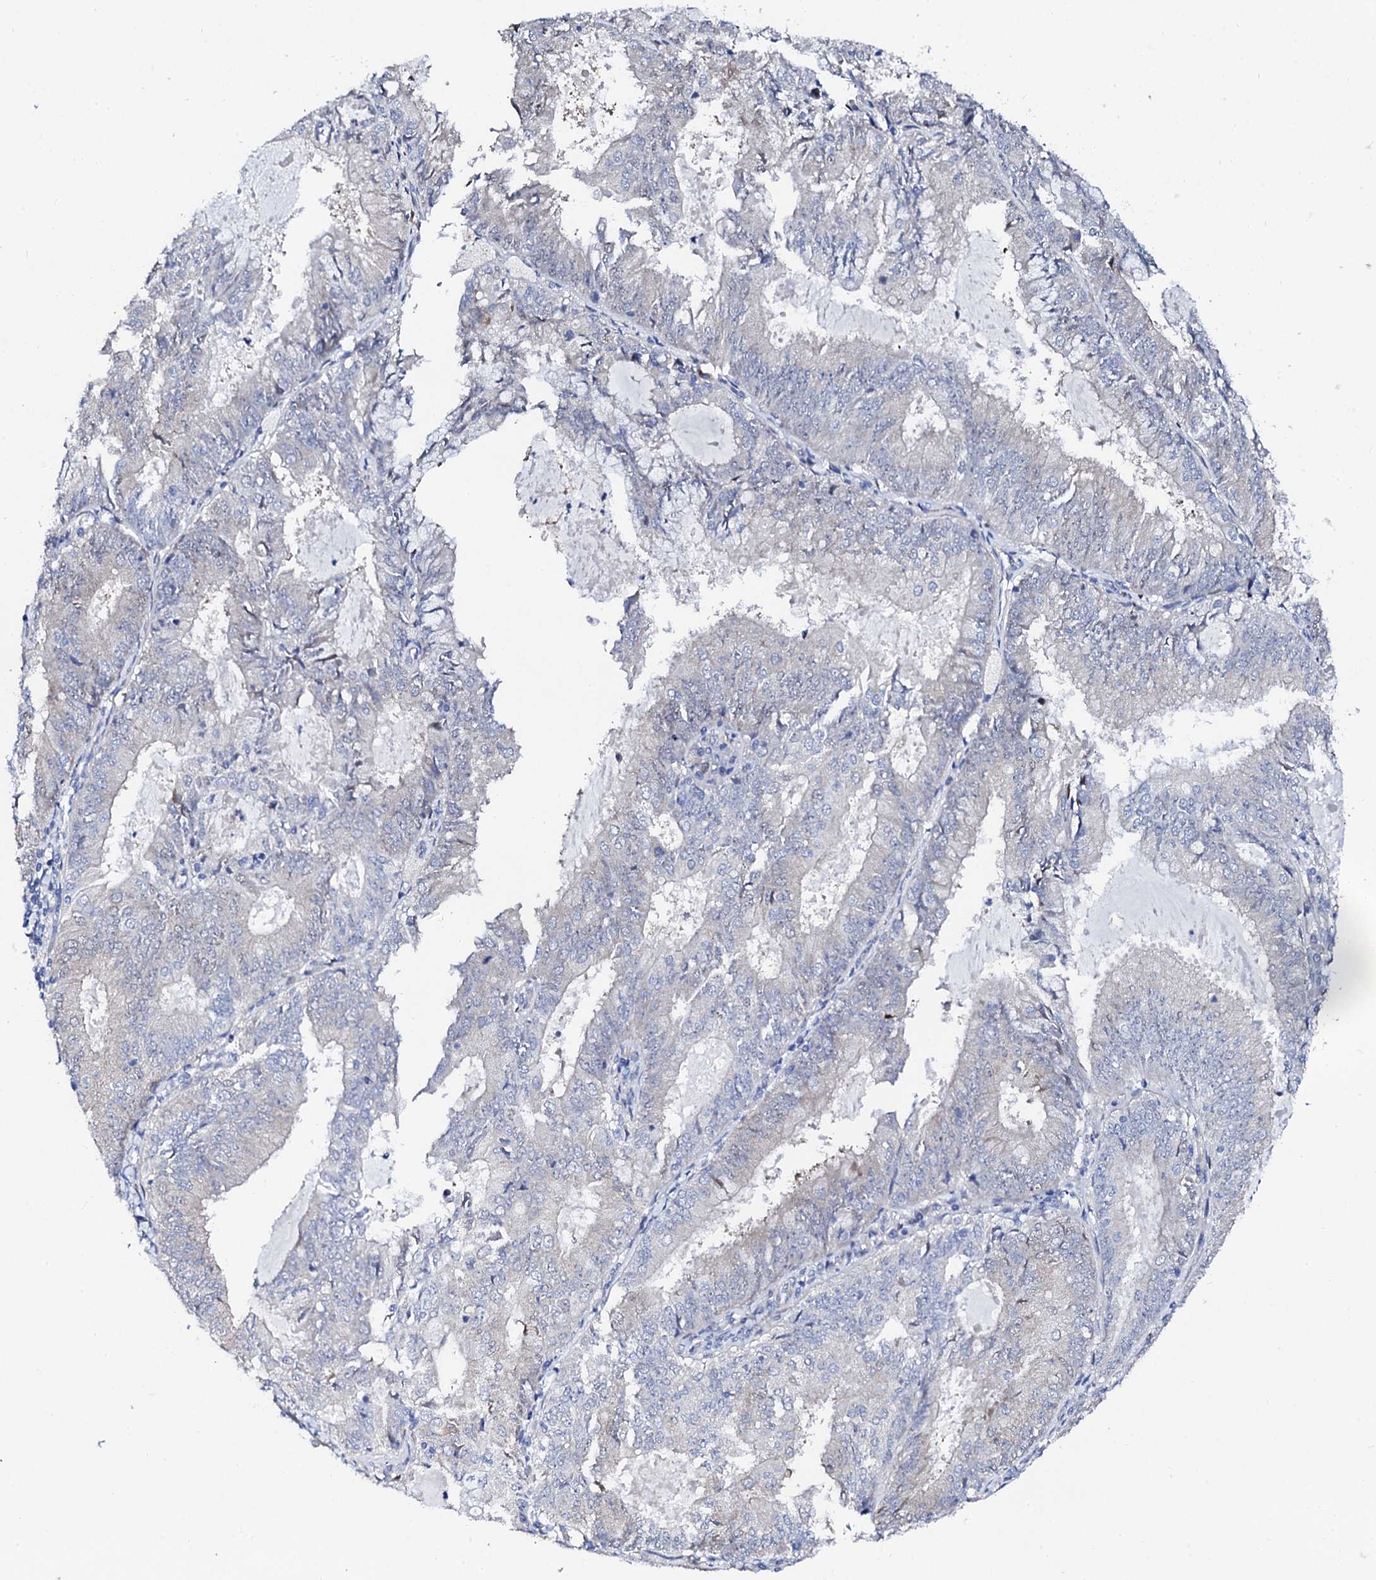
{"staining": {"intensity": "negative", "quantity": "none", "location": "none"}, "tissue": "endometrial cancer", "cell_type": "Tumor cells", "image_type": "cancer", "snomed": [{"axis": "morphology", "description": "Adenocarcinoma, NOS"}, {"axis": "topography", "description": "Endometrium"}], "caption": "Endometrial adenocarcinoma was stained to show a protein in brown. There is no significant positivity in tumor cells.", "gene": "TRDN", "patient": {"sex": "female", "age": 57}}